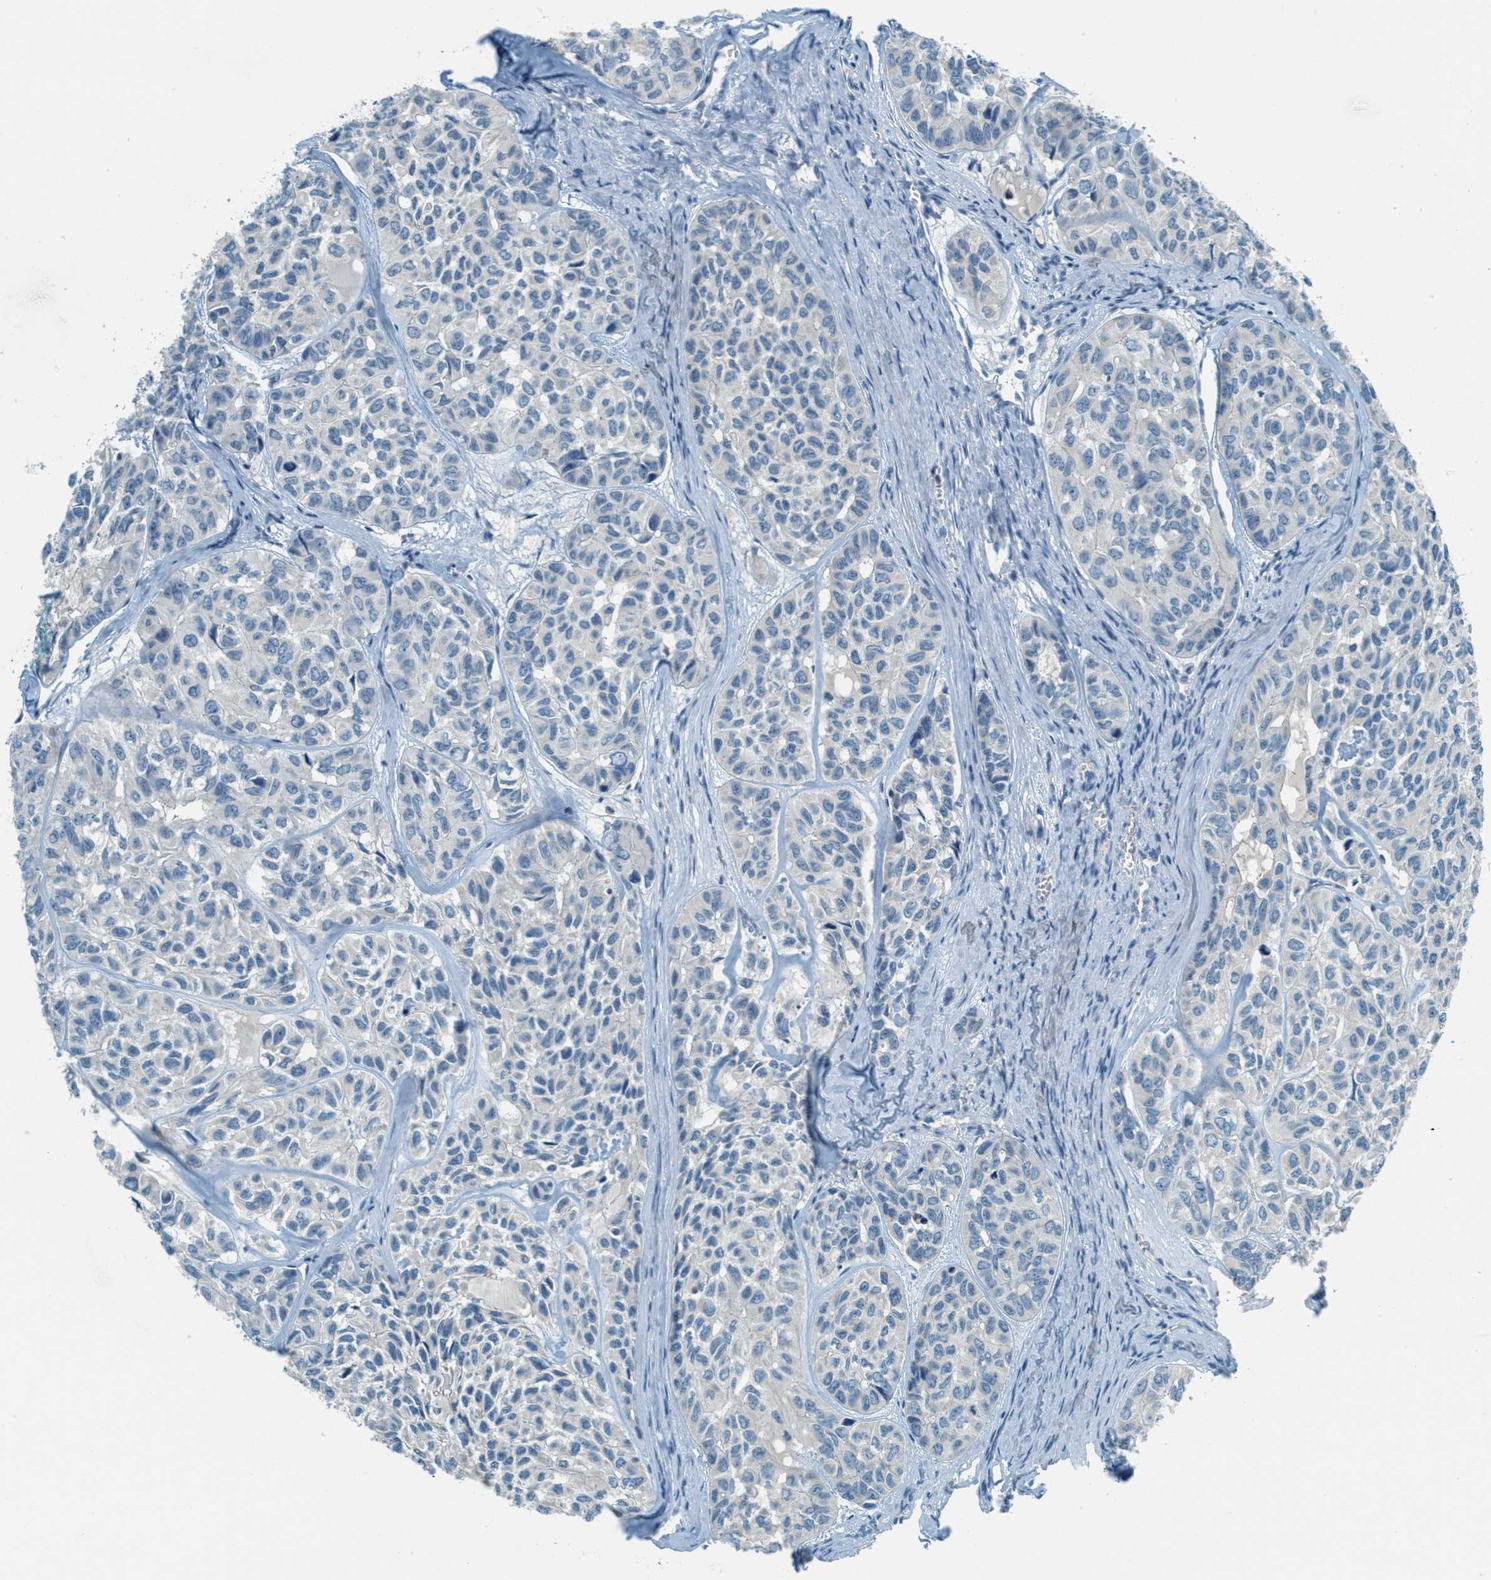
{"staining": {"intensity": "negative", "quantity": "none", "location": "none"}, "tissue": "head and neck cancer", "cell_type": "Tumor cells", "image_type": "cancer", "snomed": [{"axis": "morphology", "description": "Adenocarcinoma, NOS"}, {"axis": "topography", "description": "Salivary gland, NOS"}, {"axis": "topography", "description": "Head-Neck"}], "caption": "There is no significant positivity in tumor cells of adenocarcinoma (head and neck). (DAB (3,3'-diaminobenzidine) IHC visualized using brightfield microscopy, high magnification).", "gene": "MSLN", "patient": {"sex": "female", "age": 76}}